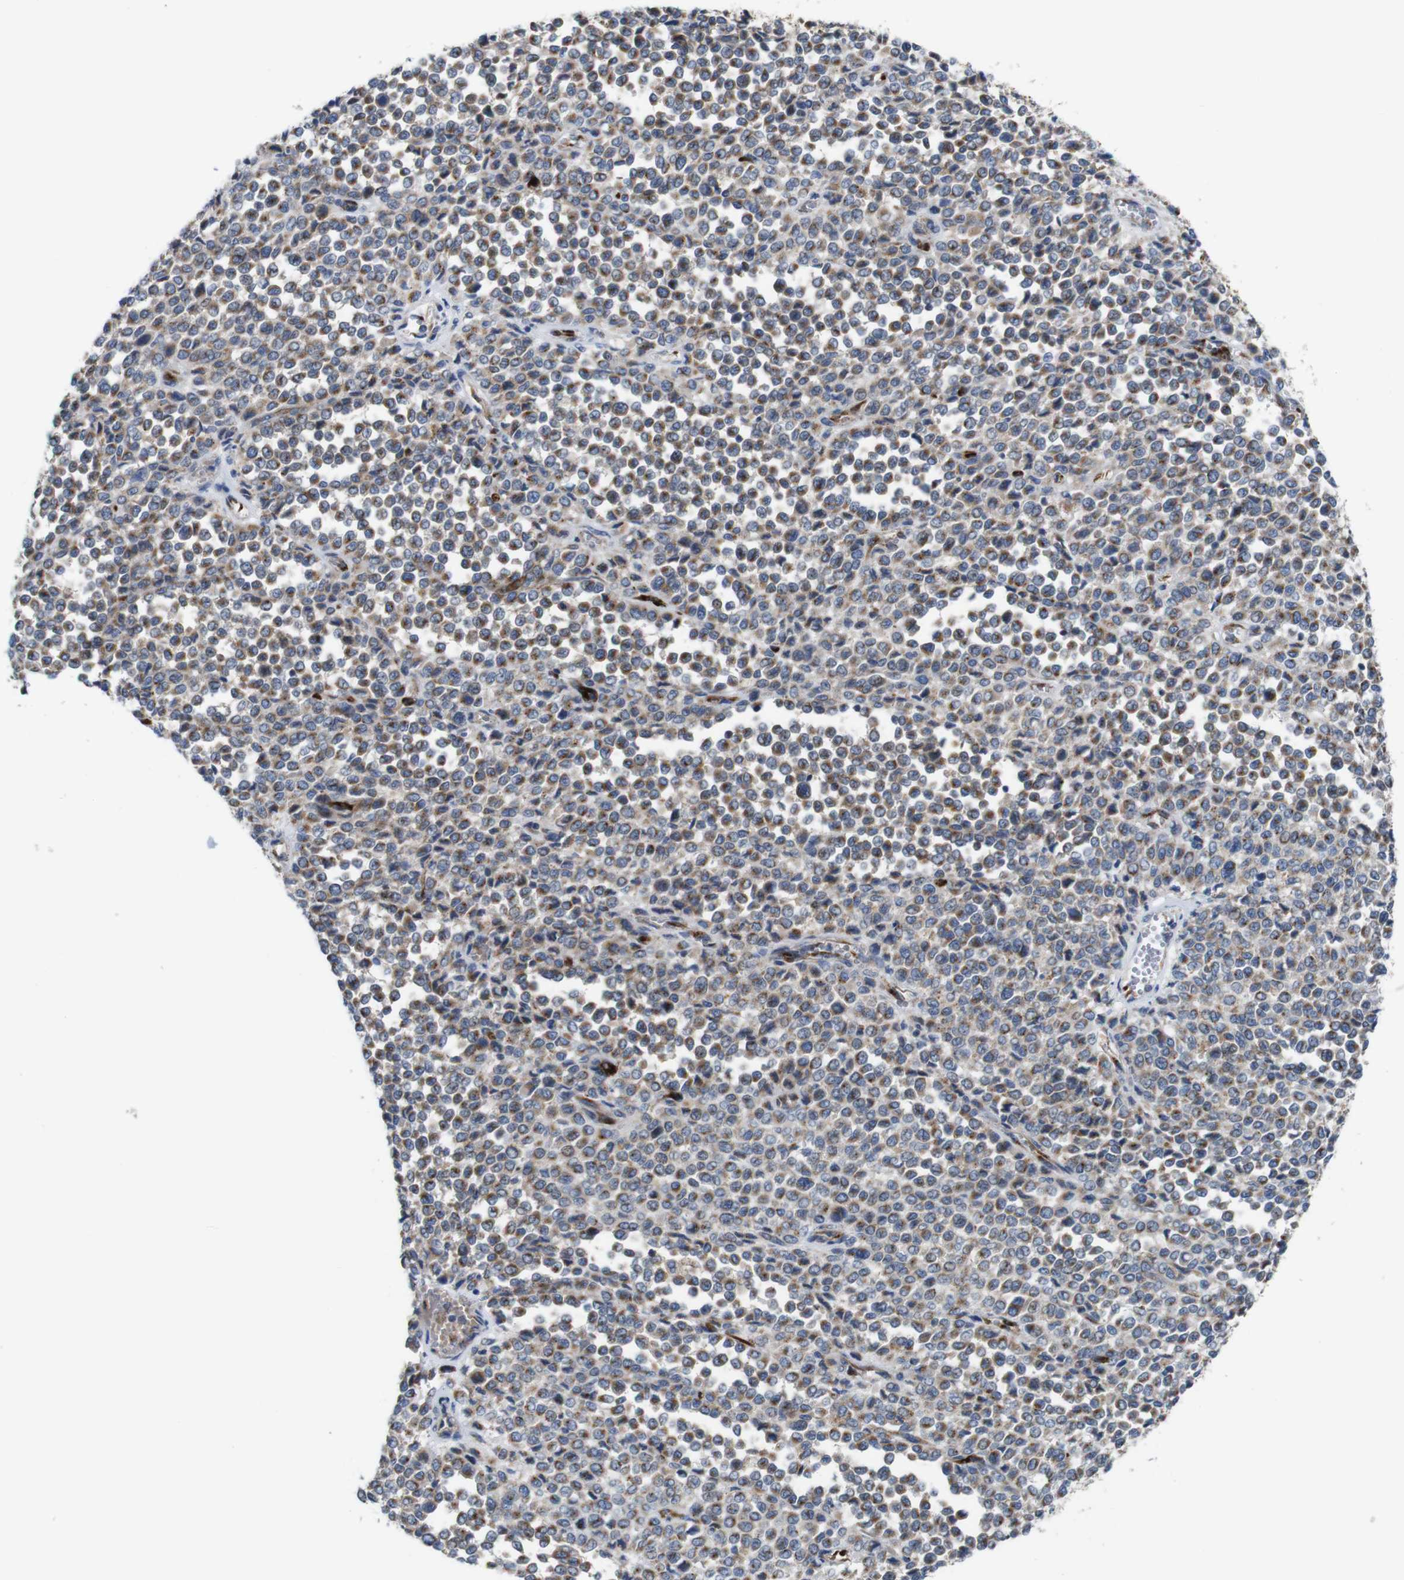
{"staining": {"intensity": "moderate", "quantity": ">75%", "location": "cytoplasmic/membranous"}, "tissue": "melanoma", "cell_type": "Tumor cells", "image_type": "cancer", "snomed": [{"axis": "morphology", "description": "Malignant melanoma, Metastatic site"}, {"axis": "topography", "description": "Pancreas"}], "caption": "Melanoma stained with a protein marker shows moderate staining in tumor cells.", "gene": "EFCAB14", "patient": {"sex": "female", "age": 30}}